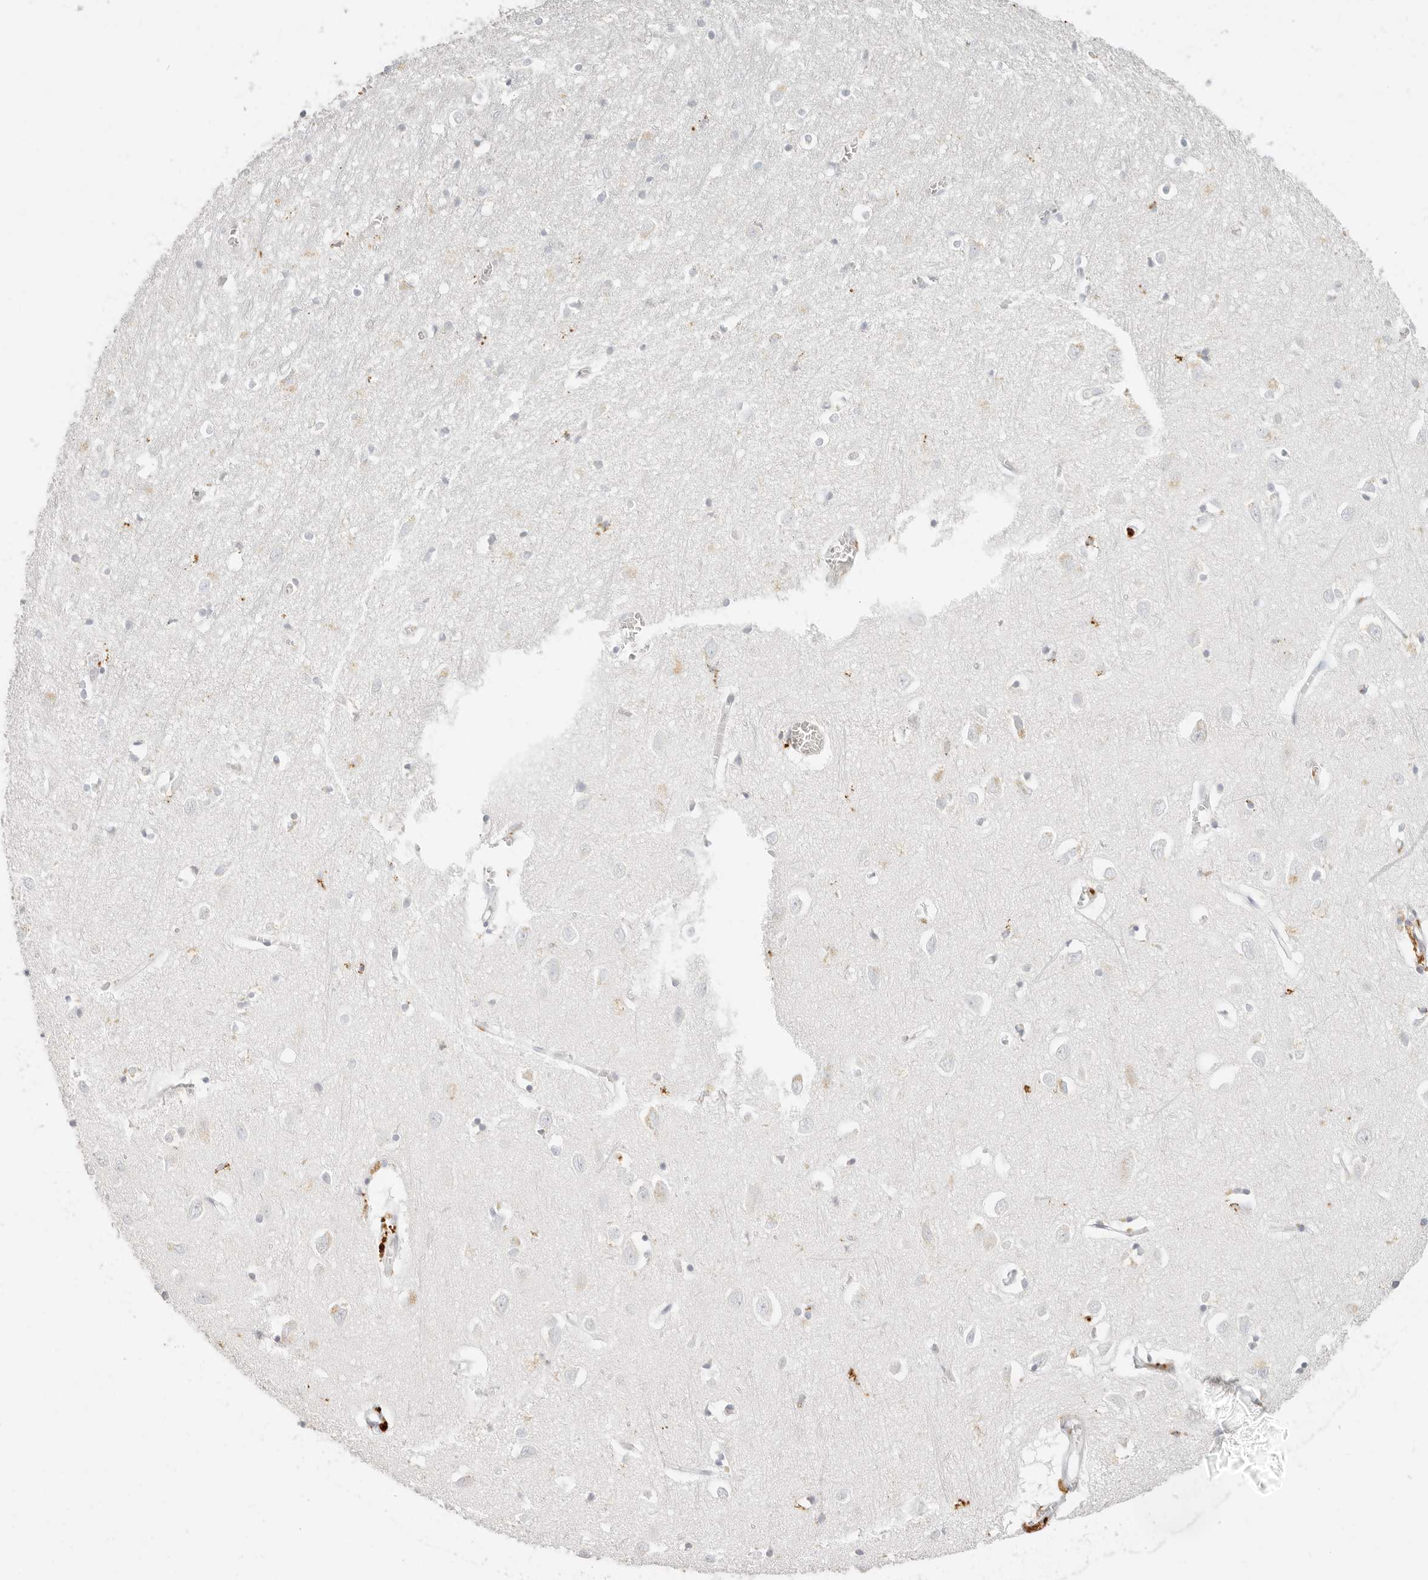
{"staining": {"intensity": "negative", "quantity": "none", "location": "none"}, "tissue": "cerebral cortex", "cell_type": "Endothelial cells", "image_type": "normal", "snomed": [{"axis": "morphology", "description": "Normal tissue, NOS"}, {"axis": "topography", "description": "Cerebral cortex"}], "caption": "Immunohistochemistry of unremarkable human cerebral cortex reveals no positivity in endothelial cells.", "gene": "RNASET2", "patient": {"sex": "female", "age": 64}}